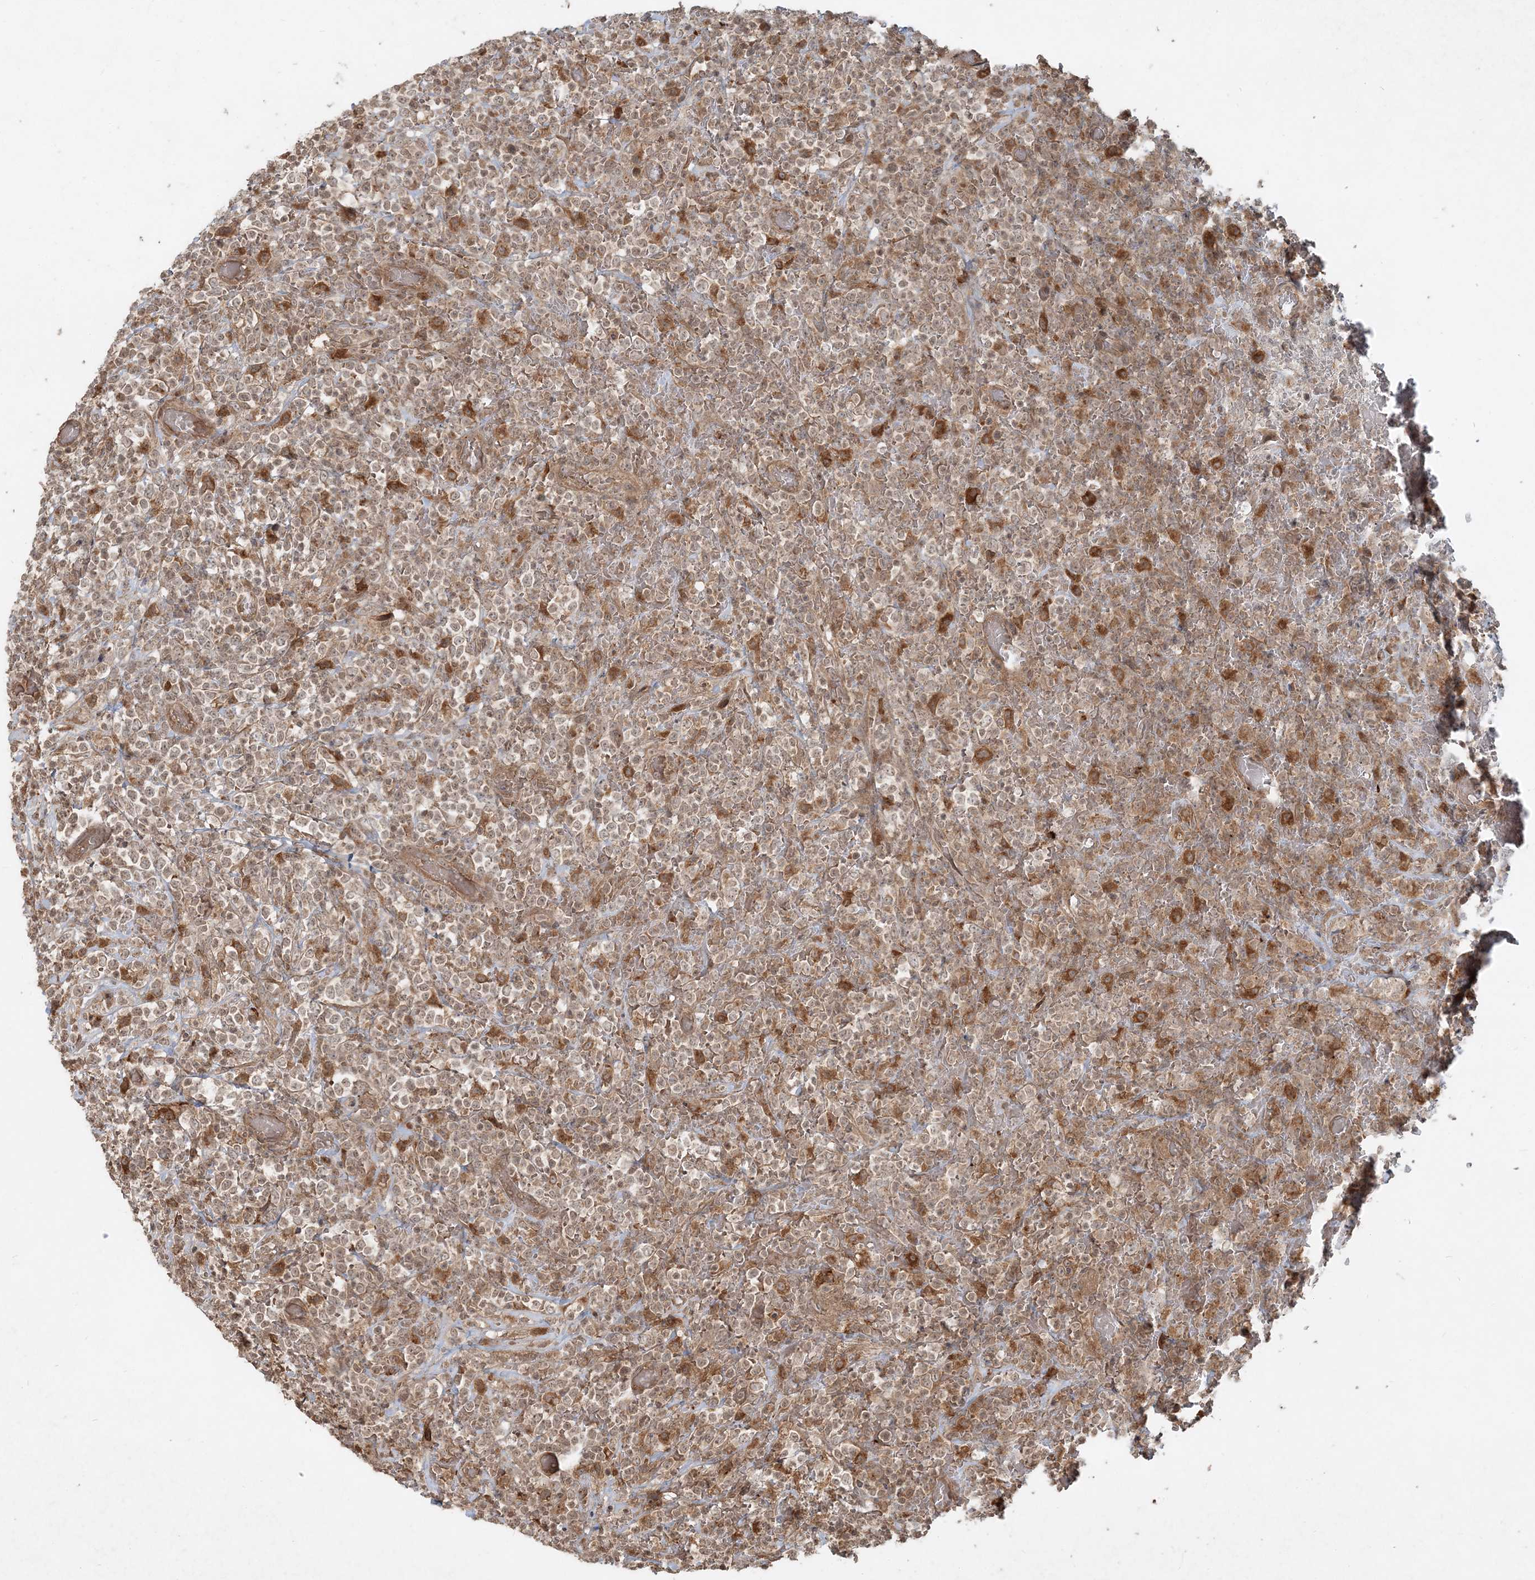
{"staining": {"intensity": "weak", "quantity": ">75%", "location": "cytoplasmic/membranous,nuclear"}, "tissue": "lymphoma", "cell_type": "Tumor cells", "image_type": "cancer", "snomed": [{"axis": "morphology", "description": "Malignant lymphoma, non-Hodgkin's type, High grade"}, {"axis": "topography", "description": "Colon"}], "caption": "Brown immunohistochemical staining in high-grade malignant lymphoma, non-Hodgkin's type exhibits weak cytoplasmic/membranous and nuclear positivity in about >75% of tumor cells.", "gene": "NARS1", "patient": {"sex": "female", "age": 53}}